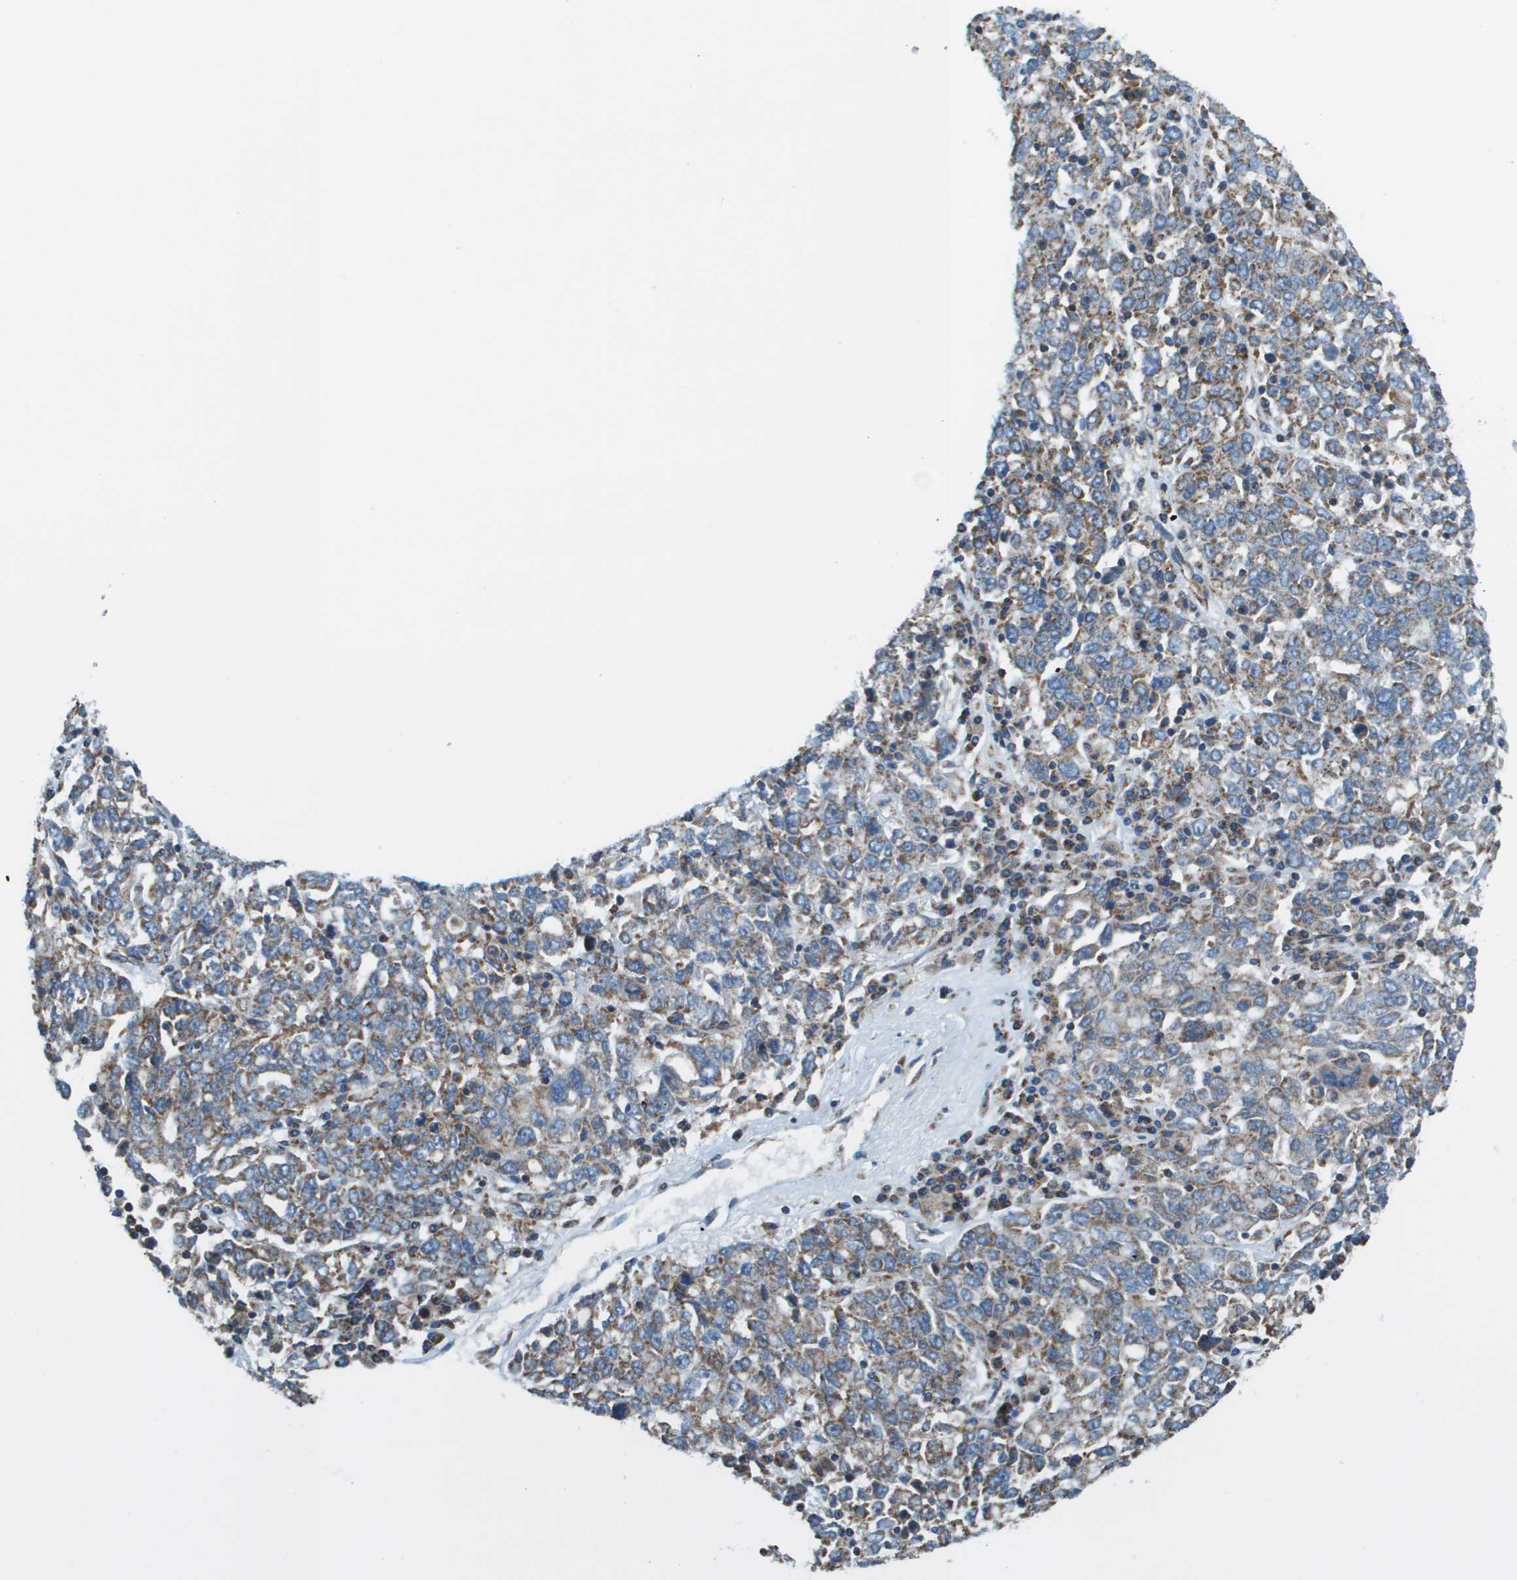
{"staining": {"intensity": "moderate", "quantity": ">75%", "location": "cytoplasmic/membranous"}, "tissue": "ovarian cancer", "cell_type": "Tumor cells", "image_type": "cancer", "snomed": [{"axis": "morphology", "description": "Carcinoma, endometroid"}, {"axis": "topography", "description": "Ovary"}], "caption": "Ovarian cancer (endometroid carcinoma) stained with immunohistochemistry demonstrates moderate cytoplasmic/membranous expression in approximately >75% of tumor cells.", "gene": "TAOK3", "patient": {"sex": "female", "age": 62}}